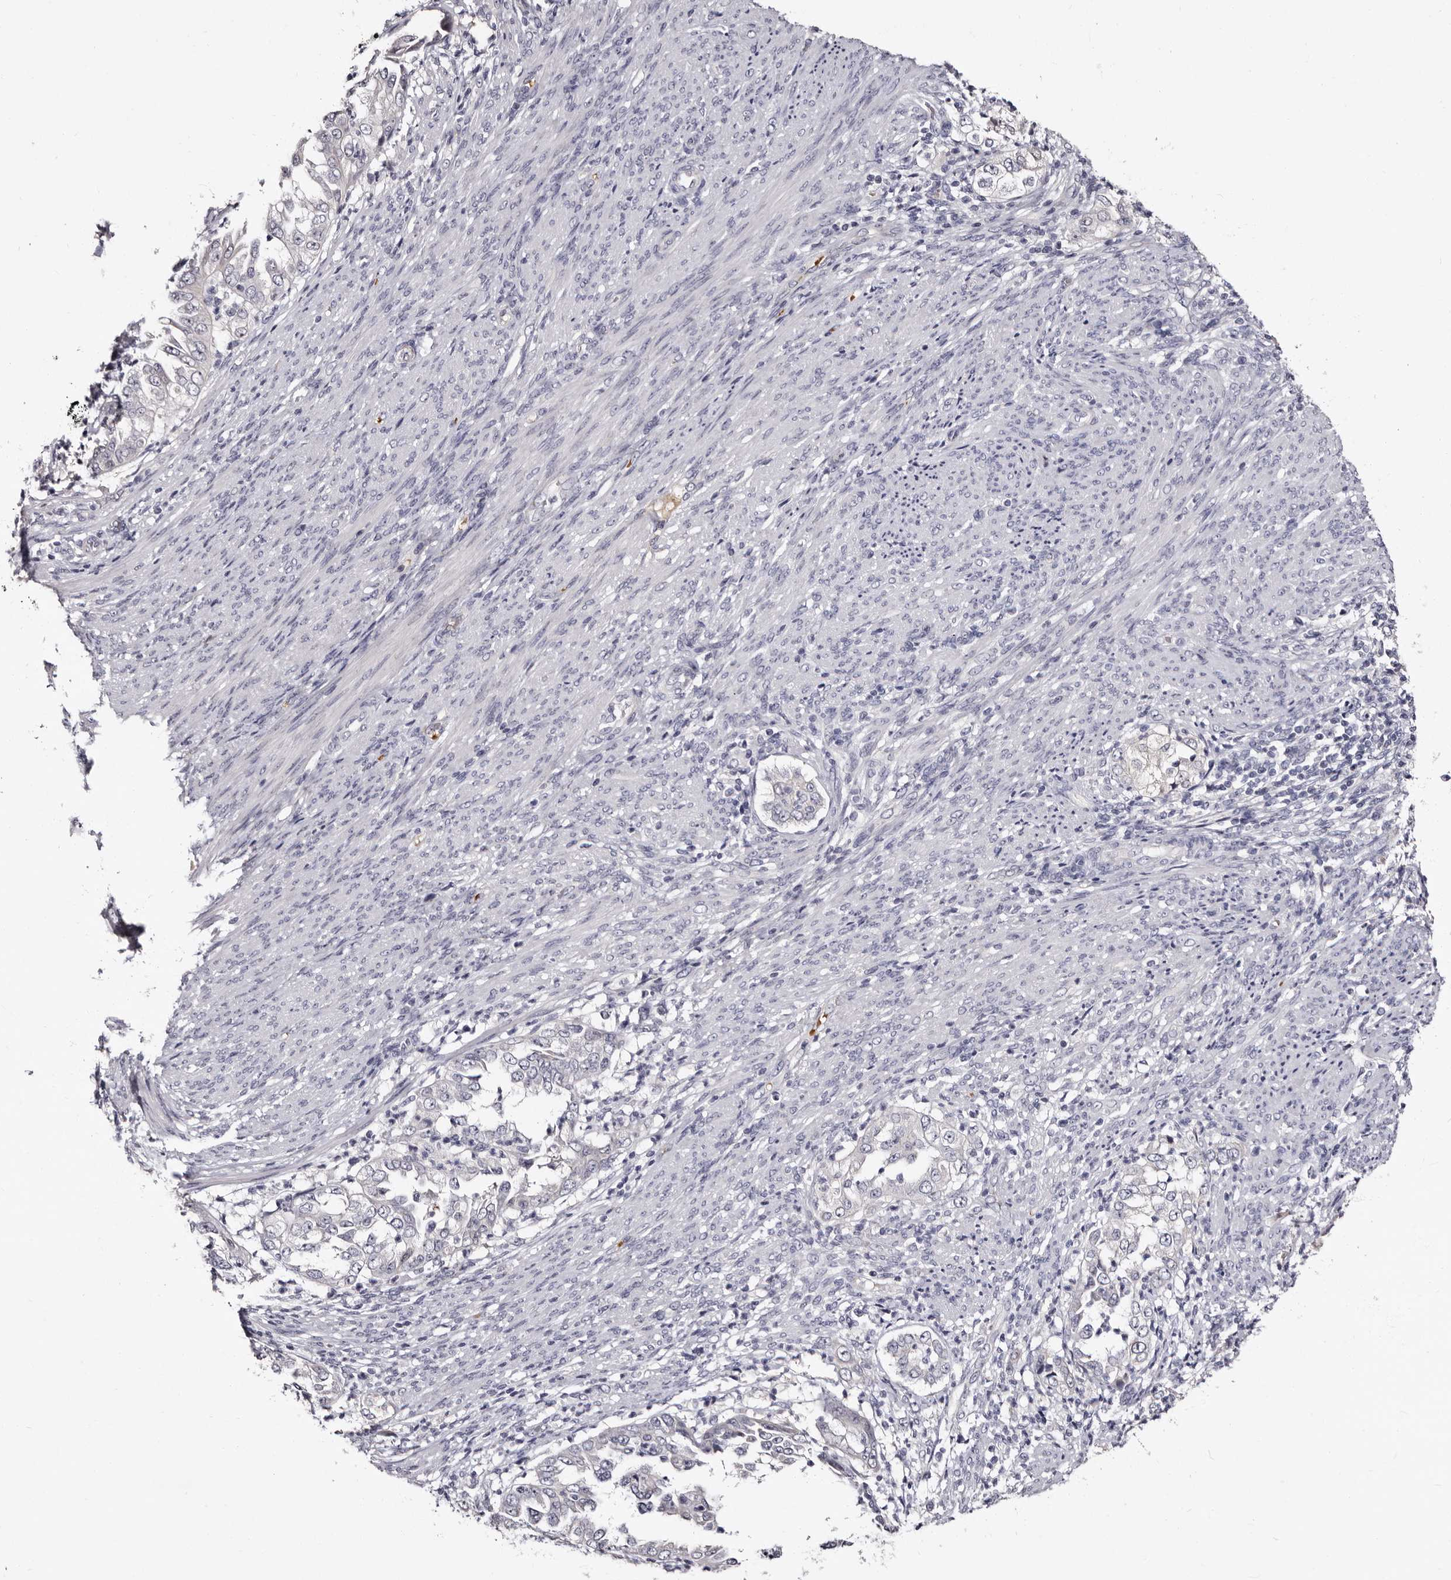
{"staining": {"intensity": "negative", "quantity": "none", "location": "none"}, "tissue": "endometrial cancer", "cell_type": "Tumor cells", "image_type": "cancer", "snomed": [{"axis": "morphology", "description": "Adenocarcinoma, NOS"}, {"axis": "topography", "description": "Endometrium"}], "caption": "High power microscopy micrograph of an IHC photomicrograph of endometrial cancer, revealing no significant staining in tumor cells.", "gene": "BPGM", "patient": {"sex": "female", "age": 85}}